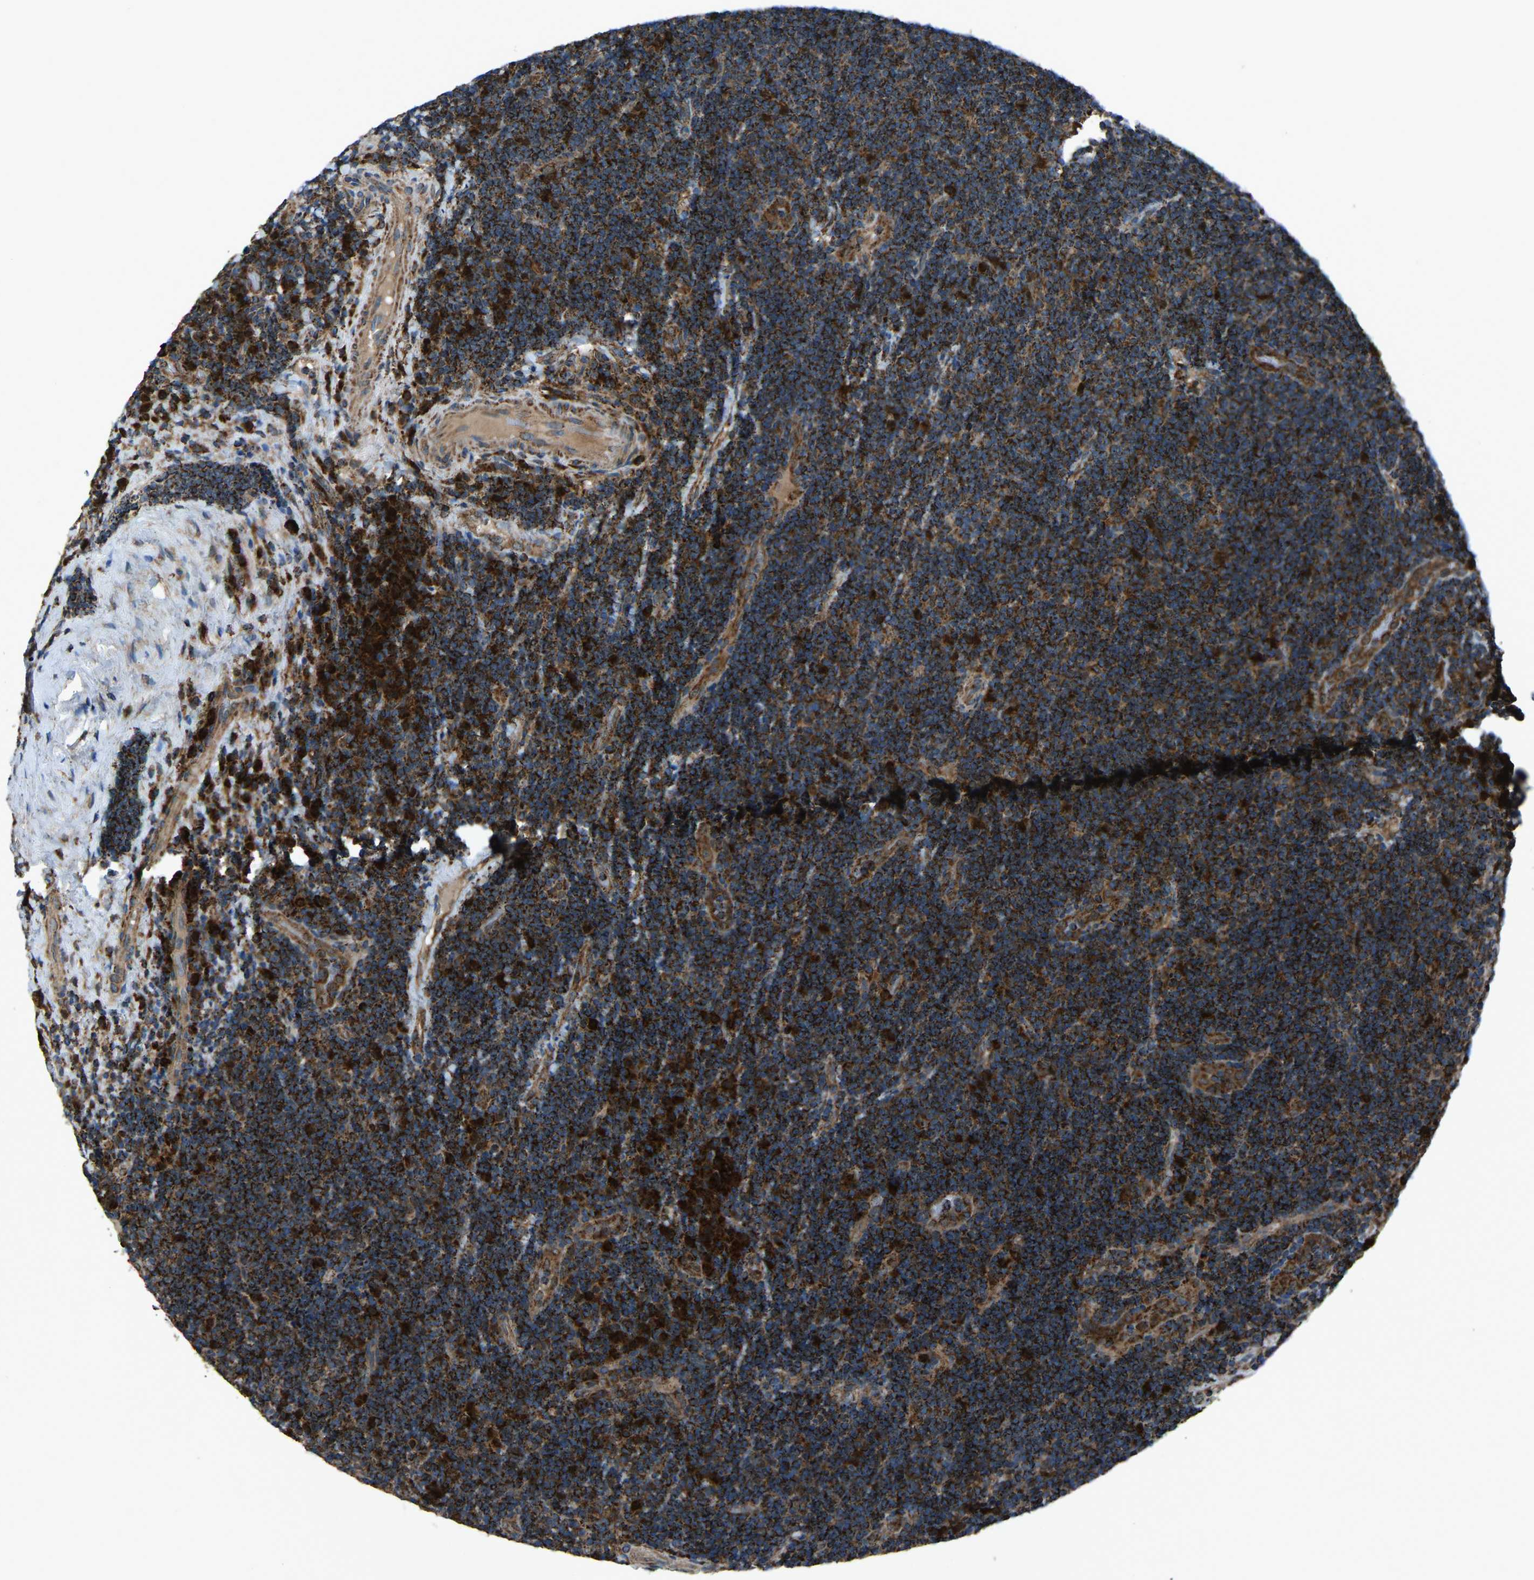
{"staining": {"intensity": "strong", "quantity": ">75%", "location": "cytoplasmic/membranous"}, "tissue": "lymphoma", "cell_type": "Tumor cells", "image_type": "cancer", "snomed": [{"axis": "morphology", "description": "Malignant lymphoma, non-Hodgkin's type, High grade"}, {"axis": "topography", "description": "Tonsil"}], "caption": "Tumor cells display strong cytoplasmic/membranous expression in about >75% of cells in high-grade malignant lymphoma, non-Hodgkin's type. (IHC, brightfield microscopy, high magnification).", "gene": "AKR1A1", "patient": {"sex": "female", "age": 36}}